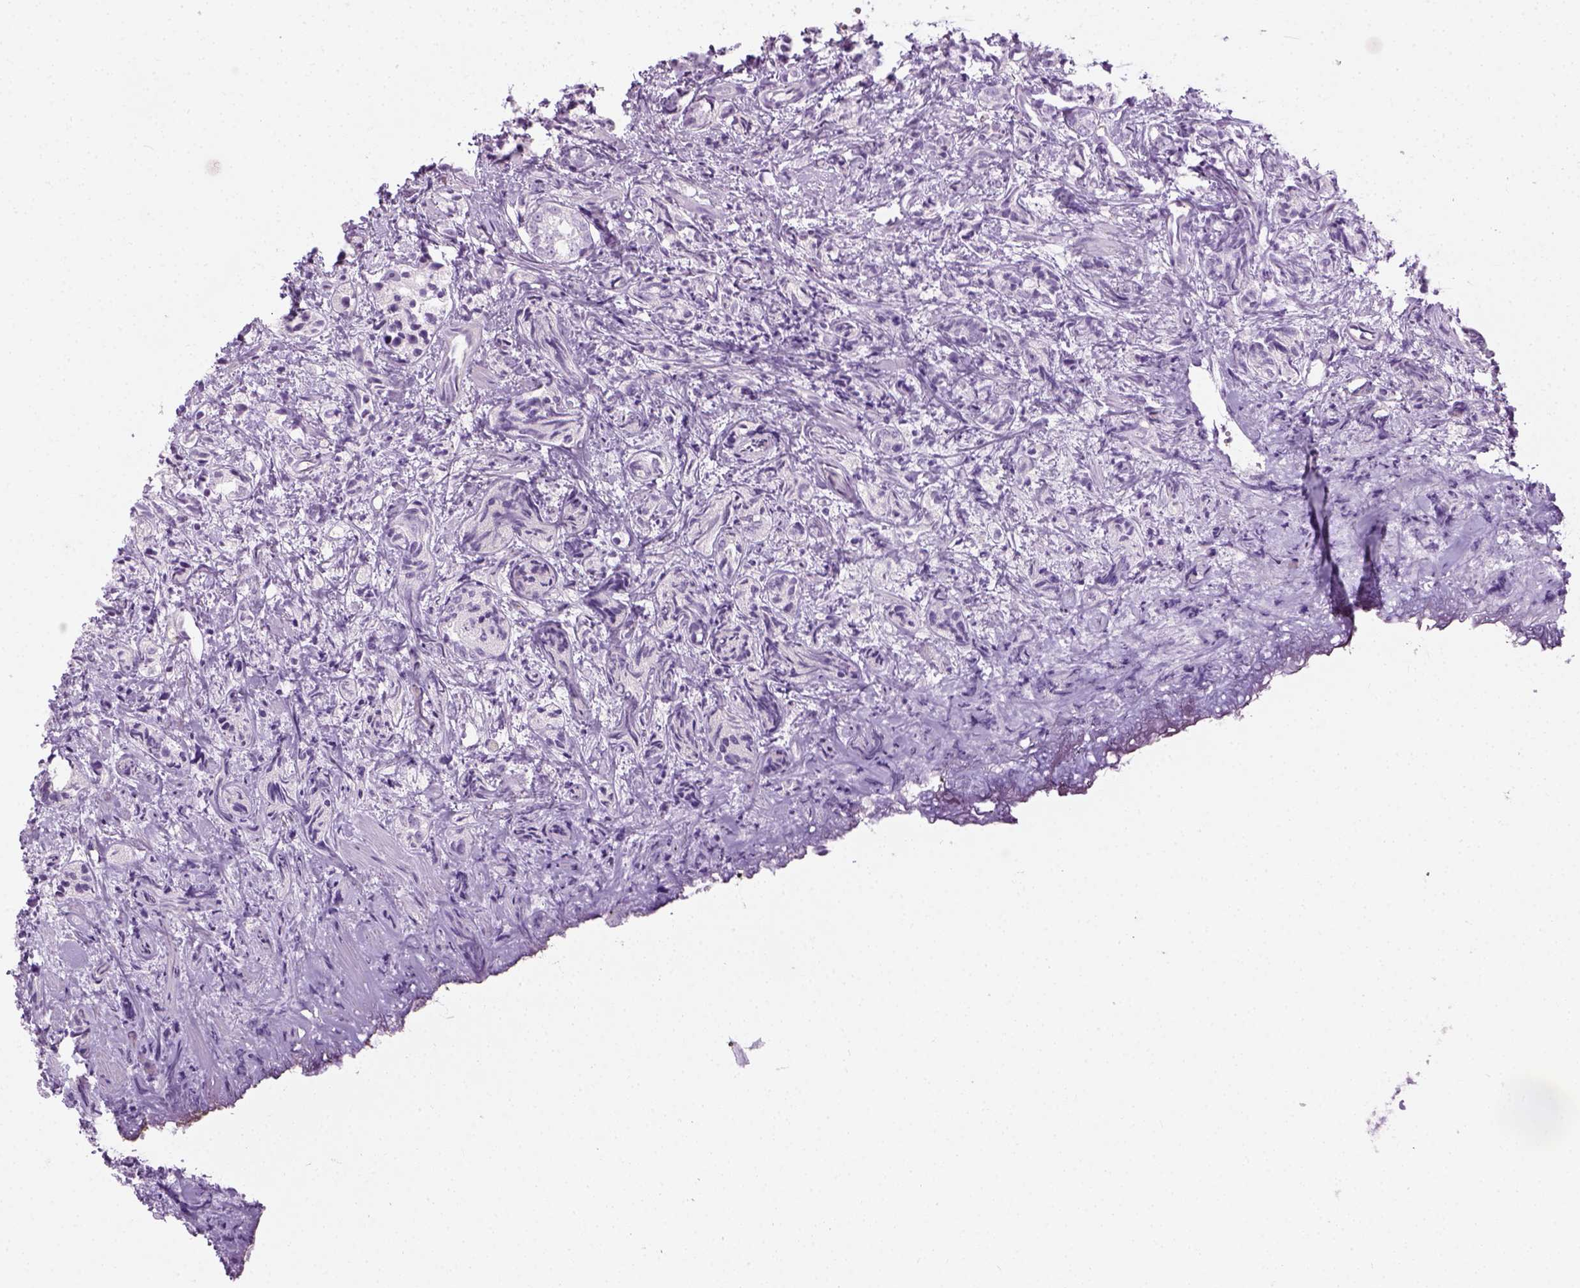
{"staining": {"intensity": "negative", "quantity": "none", "location": "none"}, "tissue": "prostate cancer", "cell_type": "Tumor cells", "image_type": "cancer", "snomed": [{"axis": "morphology", "description": "Adenocarcinoma, High grade"}, {"axis": "topography", "description": "Prostate"}], "caption": "A photomicrograph of human prostate cancer is negative for staining in tumor cells. Nuclei are stained in blue.", "gene": "CIBAR2", "patient": {"sex": "male", "age": 53}}